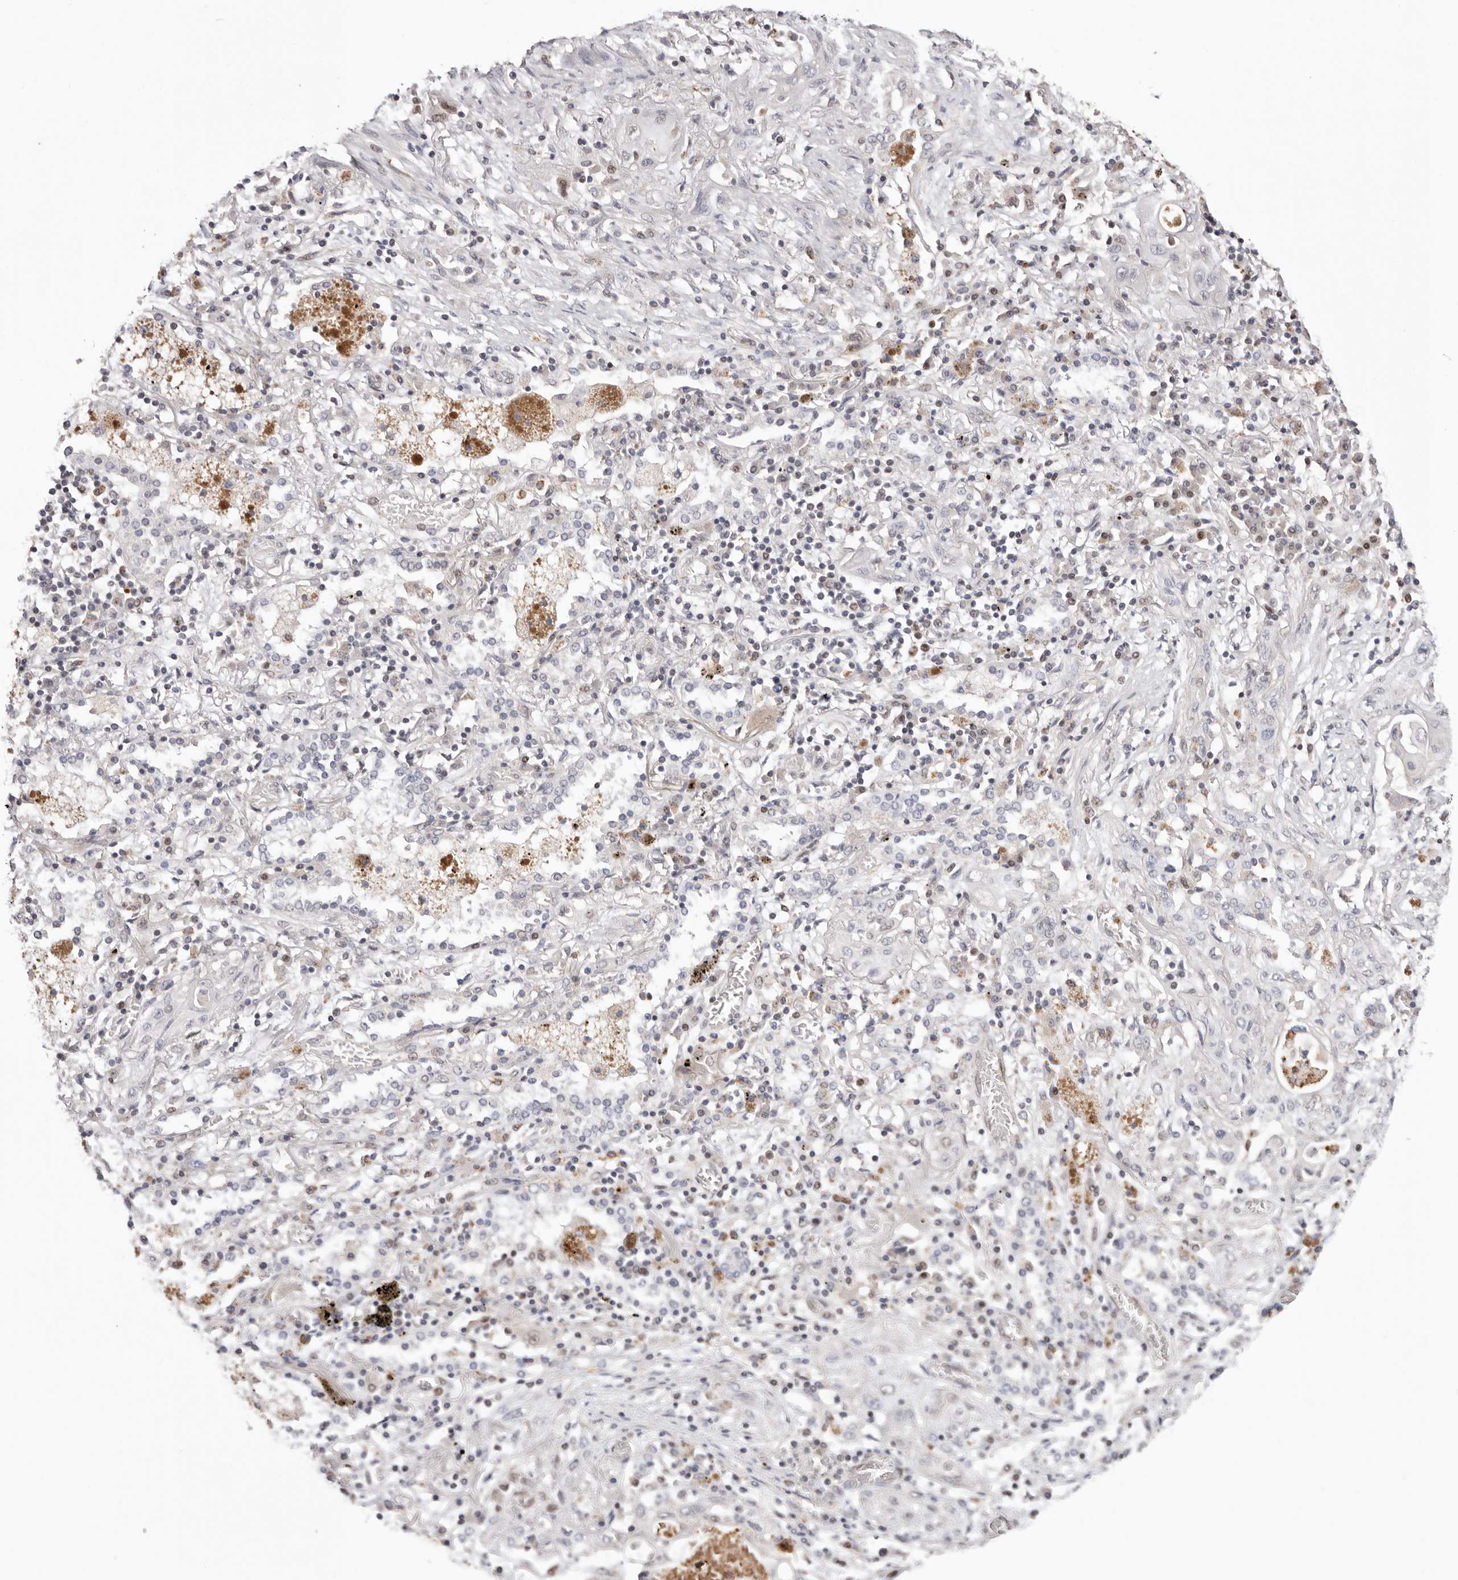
{"staining": {"intensity": "negative", "quantity": "none", "location": "none"}, "tissue": "lung cancer", "cell_type": "Tumor cells", "image_type": "cancer", "snomed": [{"axis": "morphology", "description": "Squamous cell carcinoma, NOS"}, {"axis": "topography", "description": "Lung"}], "caption": "Lung cancer (squamous cell carcinoma) was stained to show a protein in brown. There is no significant positivity in tumor cells.", "gene": "SMAD7", "patient": {"sex": "female", "age": 47}}